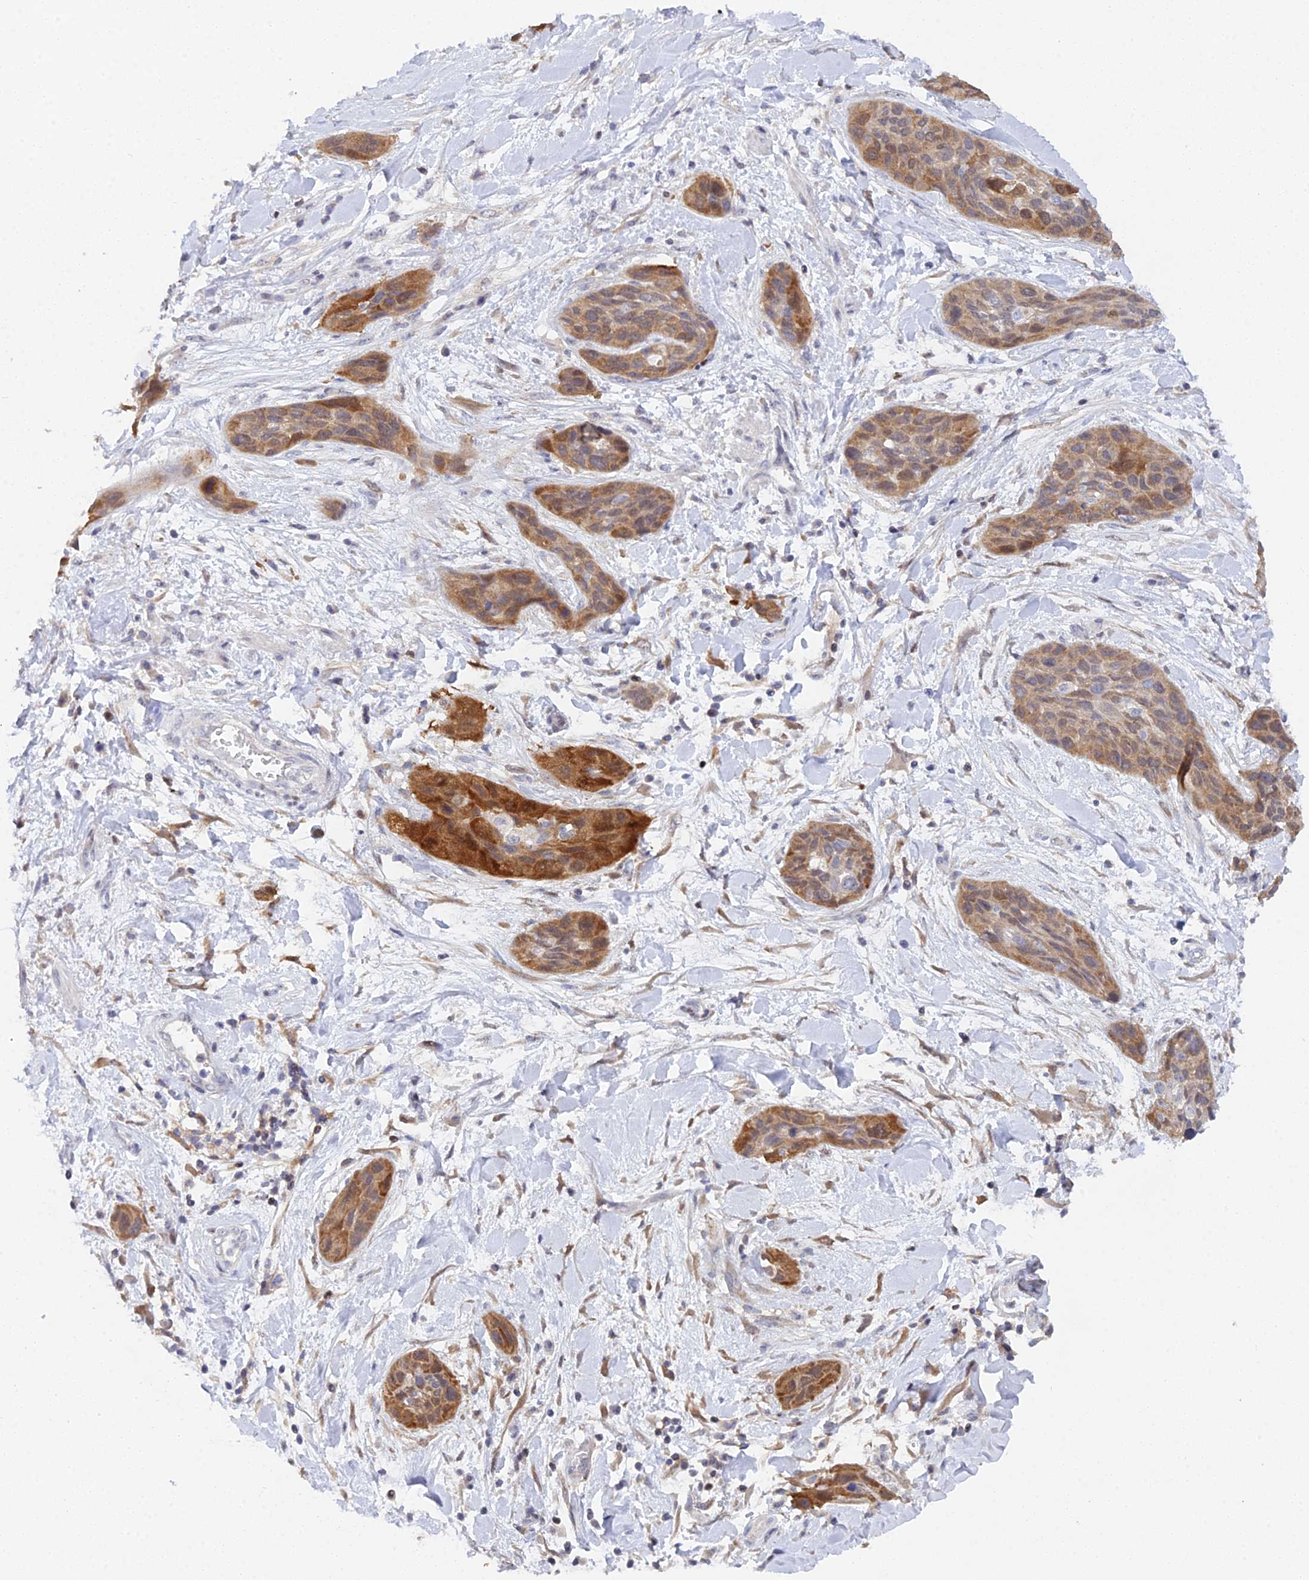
{"staining": {"intensity": "moderate", "quantity": ">75%", "location": "cytoplasmic/membranous"}, "tissue": "lung cancer", "cell_type": "Tumor cells", "image_type": "cancer", "snomed": [{"axis": "morphology", "description": "Squamous cell carcinoma, NOS"}, {"axis": "topography", "description": "Lung"}], "caption": "There is medium levels of moderate cytoplasmic/membranous staining in tumor cells of squamous cell carcinoma (lung), as demonstrated by immunohistochemical staining (brown color).", "gene": "ELOA2", "patient": {"sex": "female", "age": 70}}